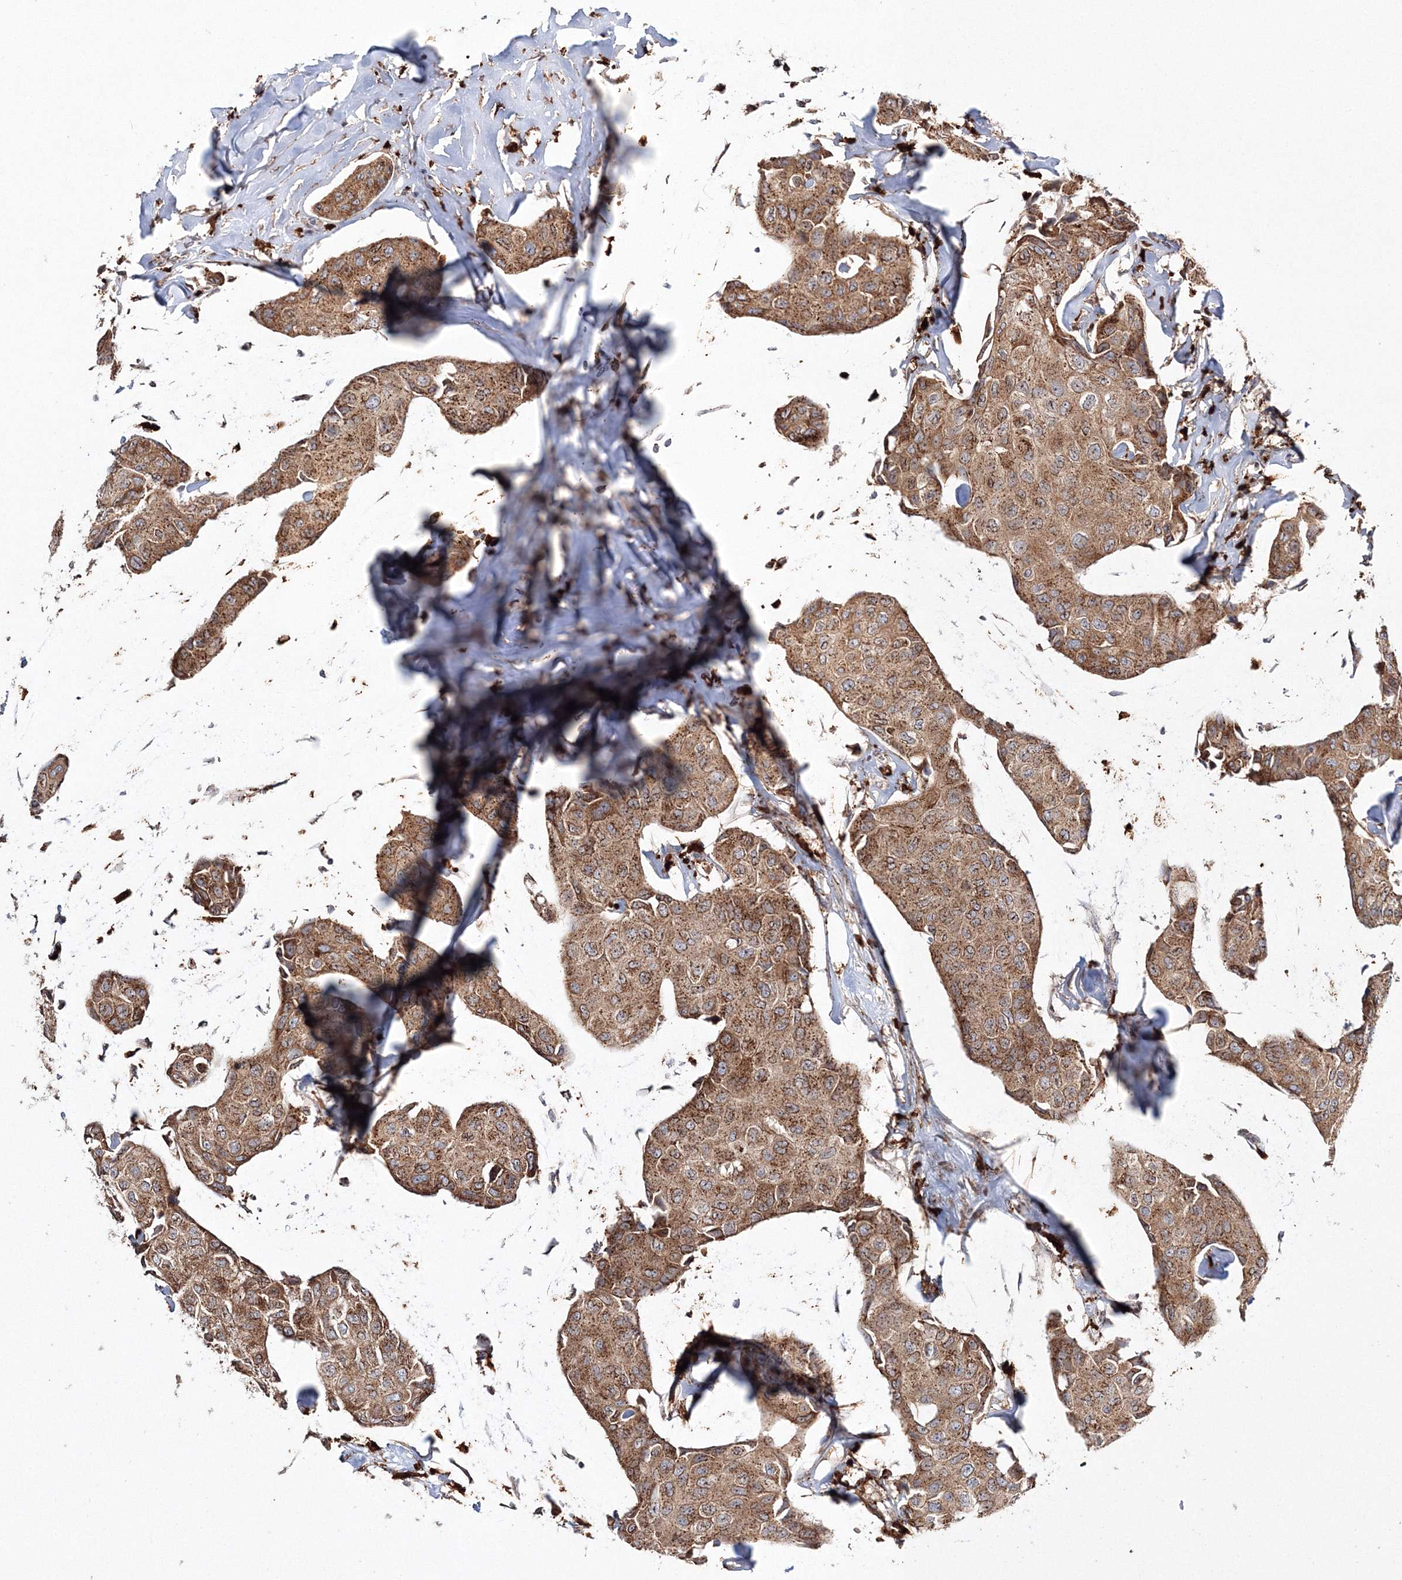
{"staining": {"intensity": "moderate", "quantity": ">75%", "location": "cytoplasmic/membranous"}, "tissue": "breast cancer", "cell_type": "Tumor cells", "image_type": "cancer", "snomed": [{"axis": "morphology", "description": "Duct carcinoma"}, {"axis": "topography", "description": "Breast"}], "caption": "Tumor cells display medium levels of moderate cytoplasmic/membranous expression in about >75% of cells in human intraductal carcinoma (breast).", "gene": "ARCN1", "patient": {"sex": "female", "age": 80}}